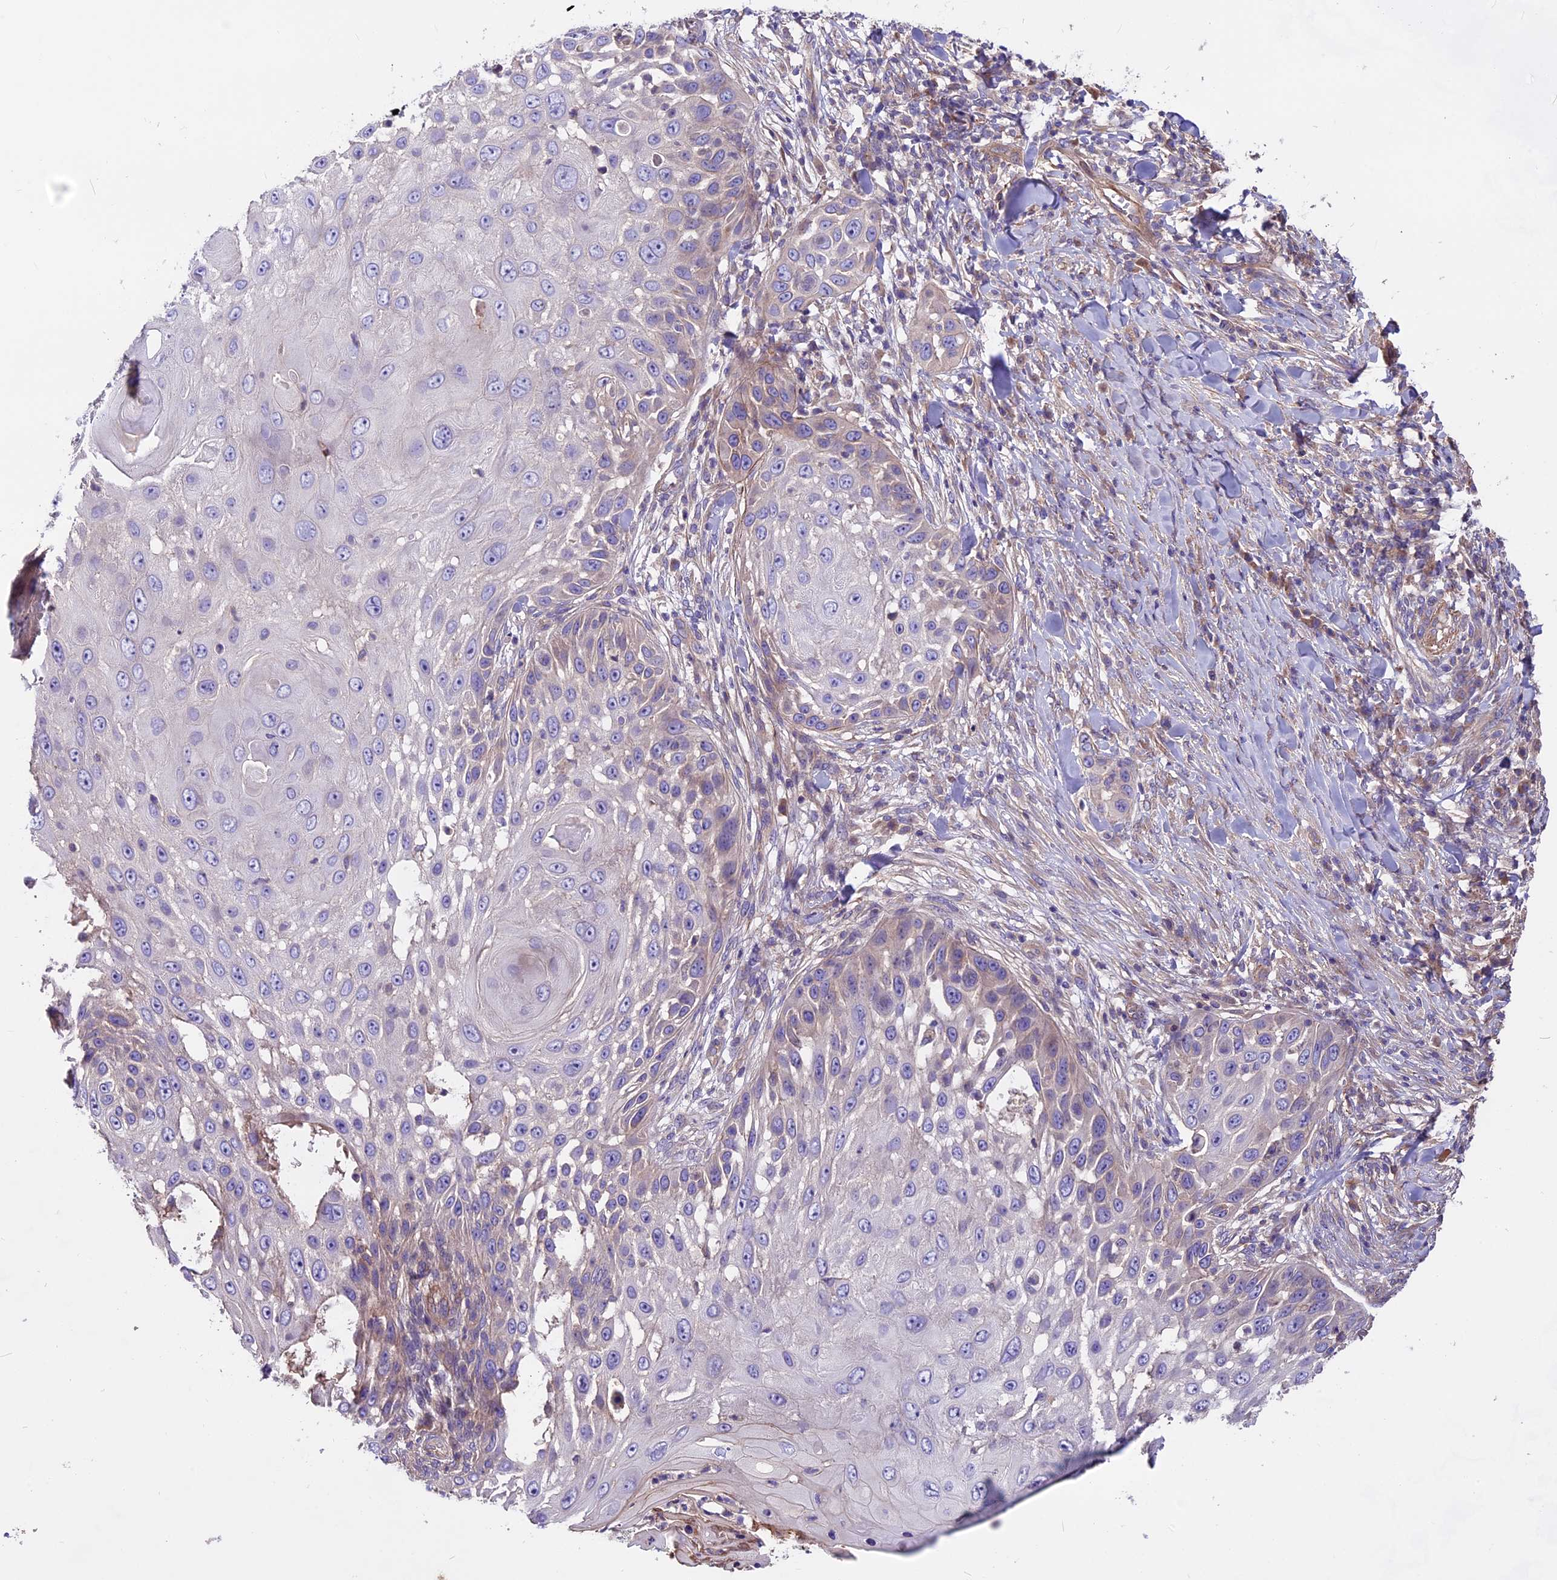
{"staining": {"intensity": "weak", "quantity": "<25%", "location": "cytoplasmic/membranous"}, "tissue": "skin cancer", "cell_type": "Tumor cells", "image_type": "cancer", "snomed": [{"axis": "morphology", "description": "Squamous cell carcinoma, NOS"}, {"axis": "topography", "description": "Skin"}], "caption": "A high-resolution photomicrograph shows immunohistochemistry (IHC) staining of skin cancer (squamous cell carcinoma), which demonstrates no significant staining in tumor cells. (DAB (3,3'-diaminobenzidine) immunohistochemistry (IHC) with hematoxylin counter stain).", "gene": "ANO3", "patient": {"sex": "female", "age": 44}}